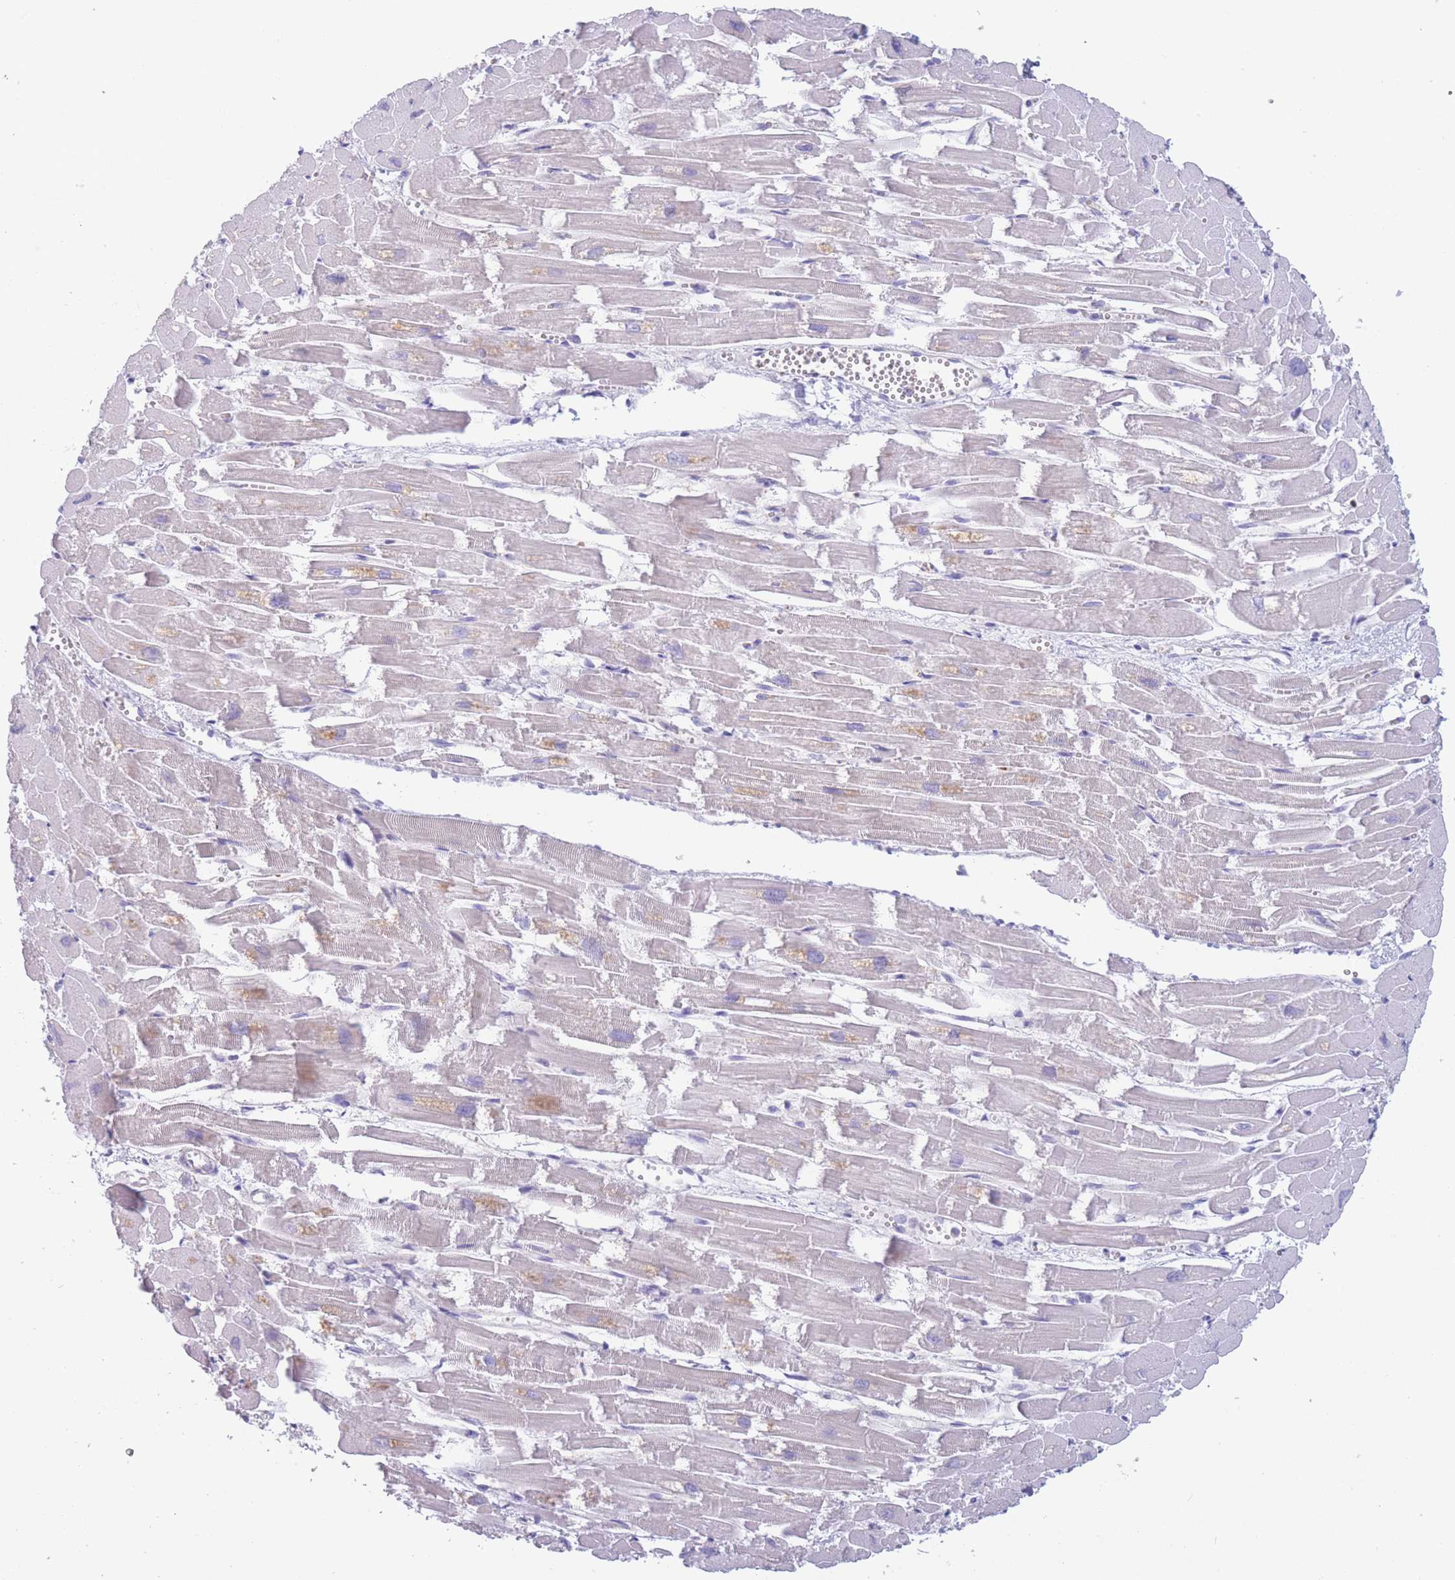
{"staining": {"intensity": "negative", "quantity": "none", "location": "none"}, "tissue": "heart muscle", "cell_type": "Cardiomyocytes", "image_type": "normal", "snomed": [{"axis": "morphology", "description": "Normal tissue, NOS"}, {"axis": "topography", "description": "Heart"}], "caption": "Immunohistochemical staining of normal heart muscle reveals no significant positivity in cardiomyocytes. (DAB immunohistochemistry, high magnification).", "gene": "ST3GAL4", "patient": {"sex": "male", "age": 54}}